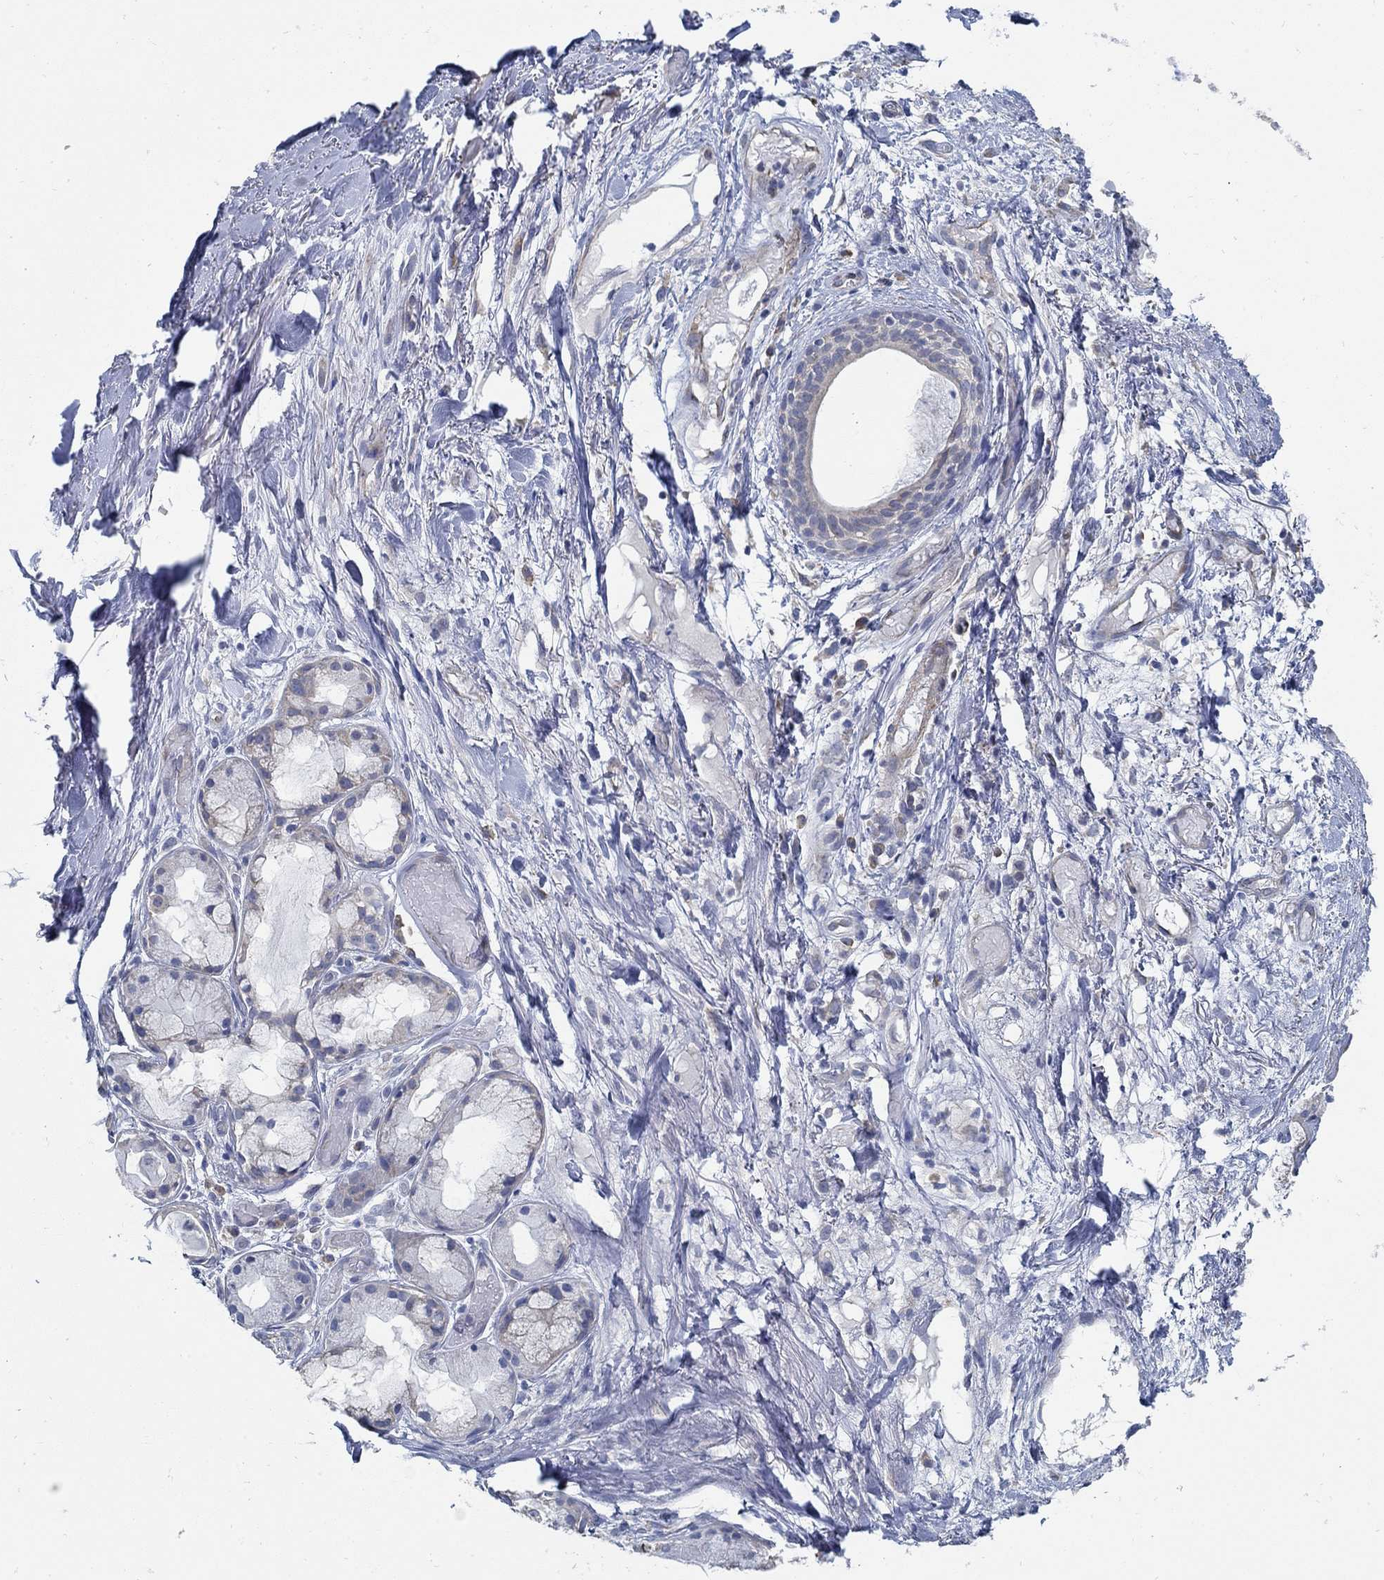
{"staining": {"intensity": "negative", "quantity": "none", "location": "none"}, "tissue": "soft tissue", "cell_type": "Fibroblasts", "image_type": "normal", "snomed": [{"axis": "morphology", "description": "Normal tissue, NOS"}, {"axis": "topography", "description": "Cartilage tissue"}], "caption": "This is a histopathology image of immunohistochemistry (IHC) staining of benign soft tissue, which shows no positivity in fibroblasts. (DAB (3,3'-diaminobenzidine) immunohistochemistry (IHC) with hematoxylin counter stain).", "gene": "C15orf39", "patient": {"sex": "male", "age": 62}}